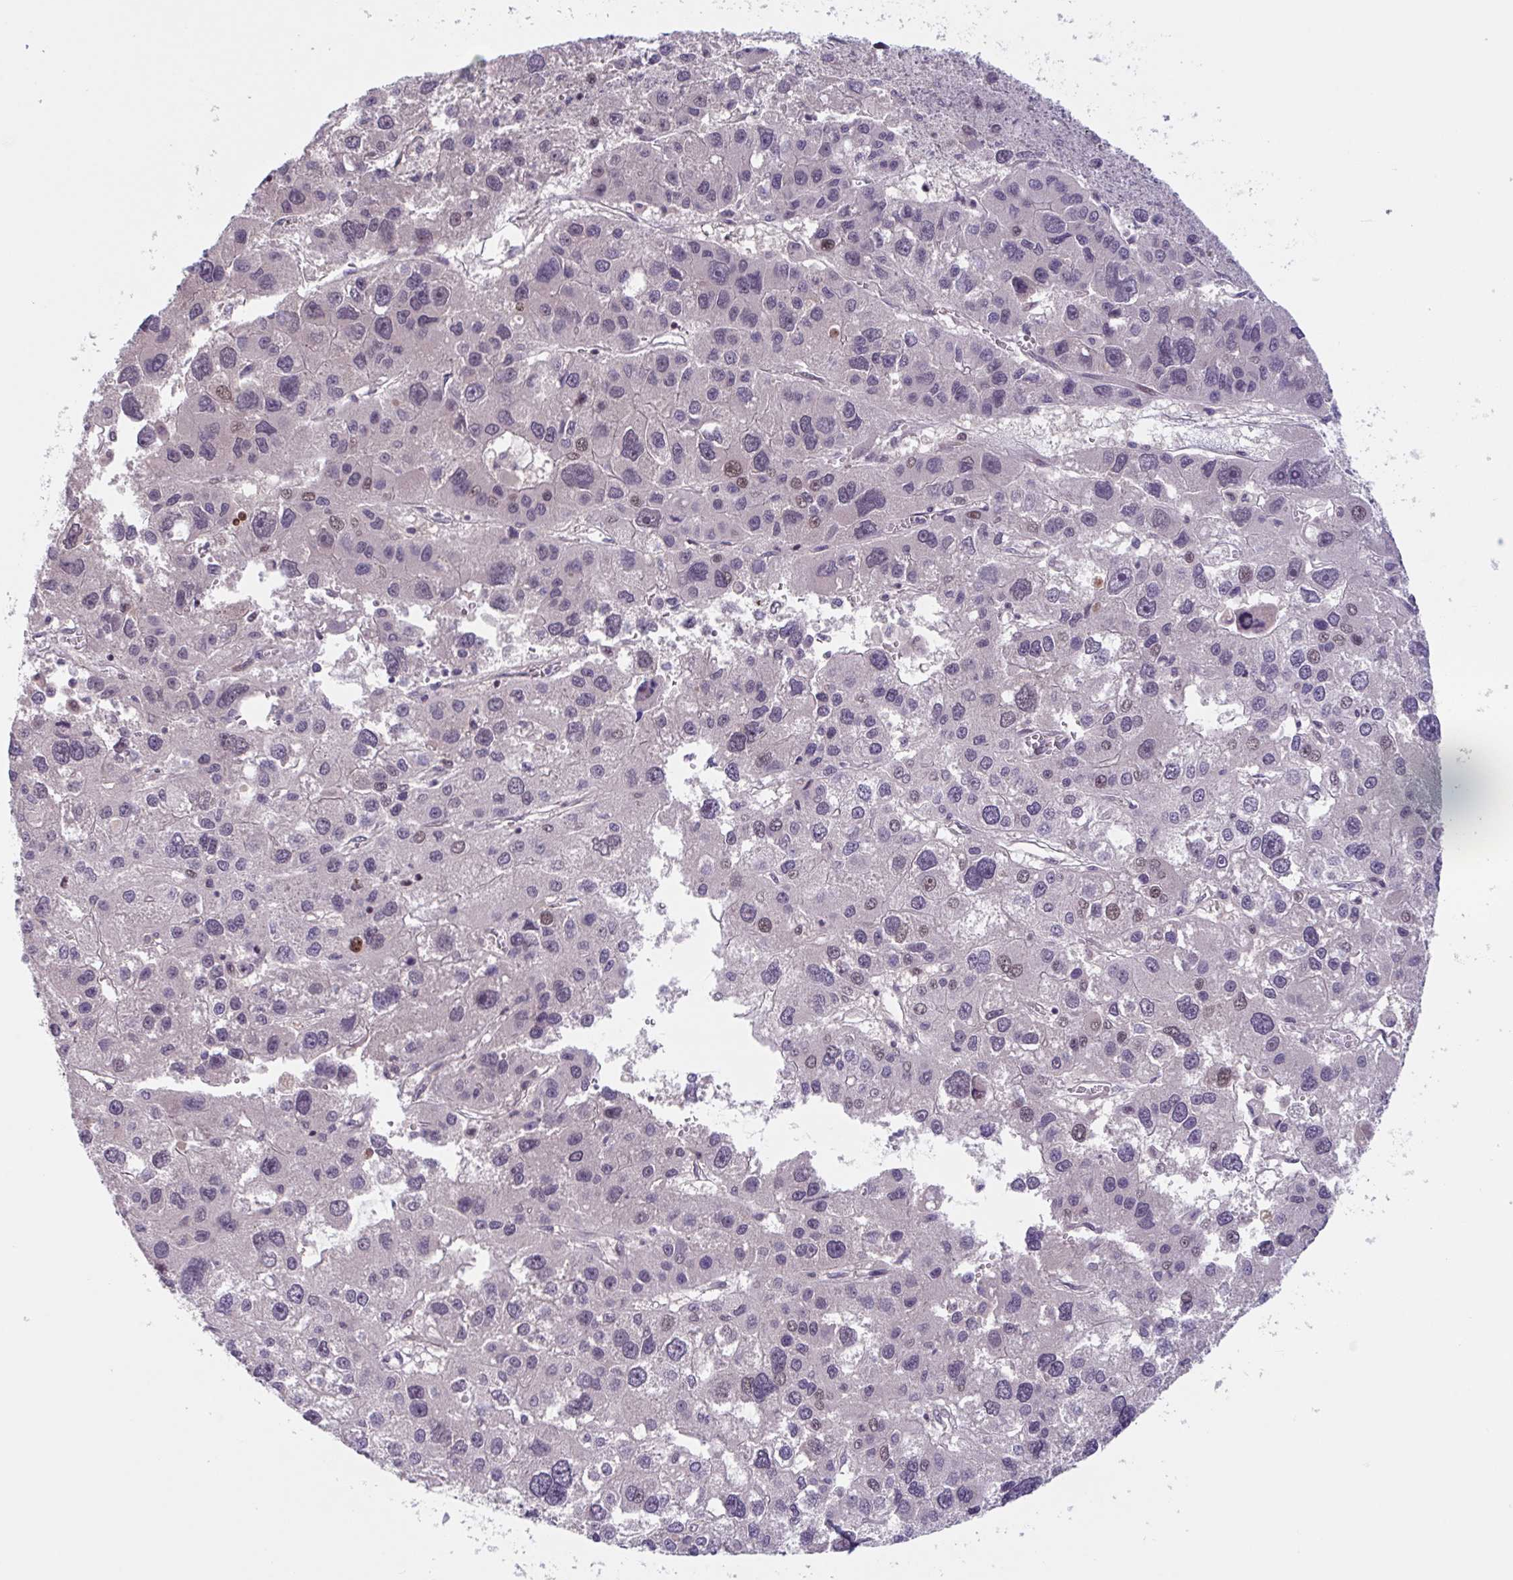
{"staining": {"intensity": "moderate", "quantity": "<25%", "location": "nuclear"}, "tissue": "liver cancer", "cell_type": "Tumor cells", "image_type": "cancer", "snomed": [{"axis": "morphology", "description": "Carcinoma, Hepatocellular, NOS"}, {"axis": "topography", "description": "Liver"}], "caption": "Human liver hepatocellular carcinoma stained with a brown dye demonstrates moderate nuclear positive positivity in approximately <25% of tumor cells.", "gene": "RIOK1", "patient": {"sex": "male", "age": 73}}